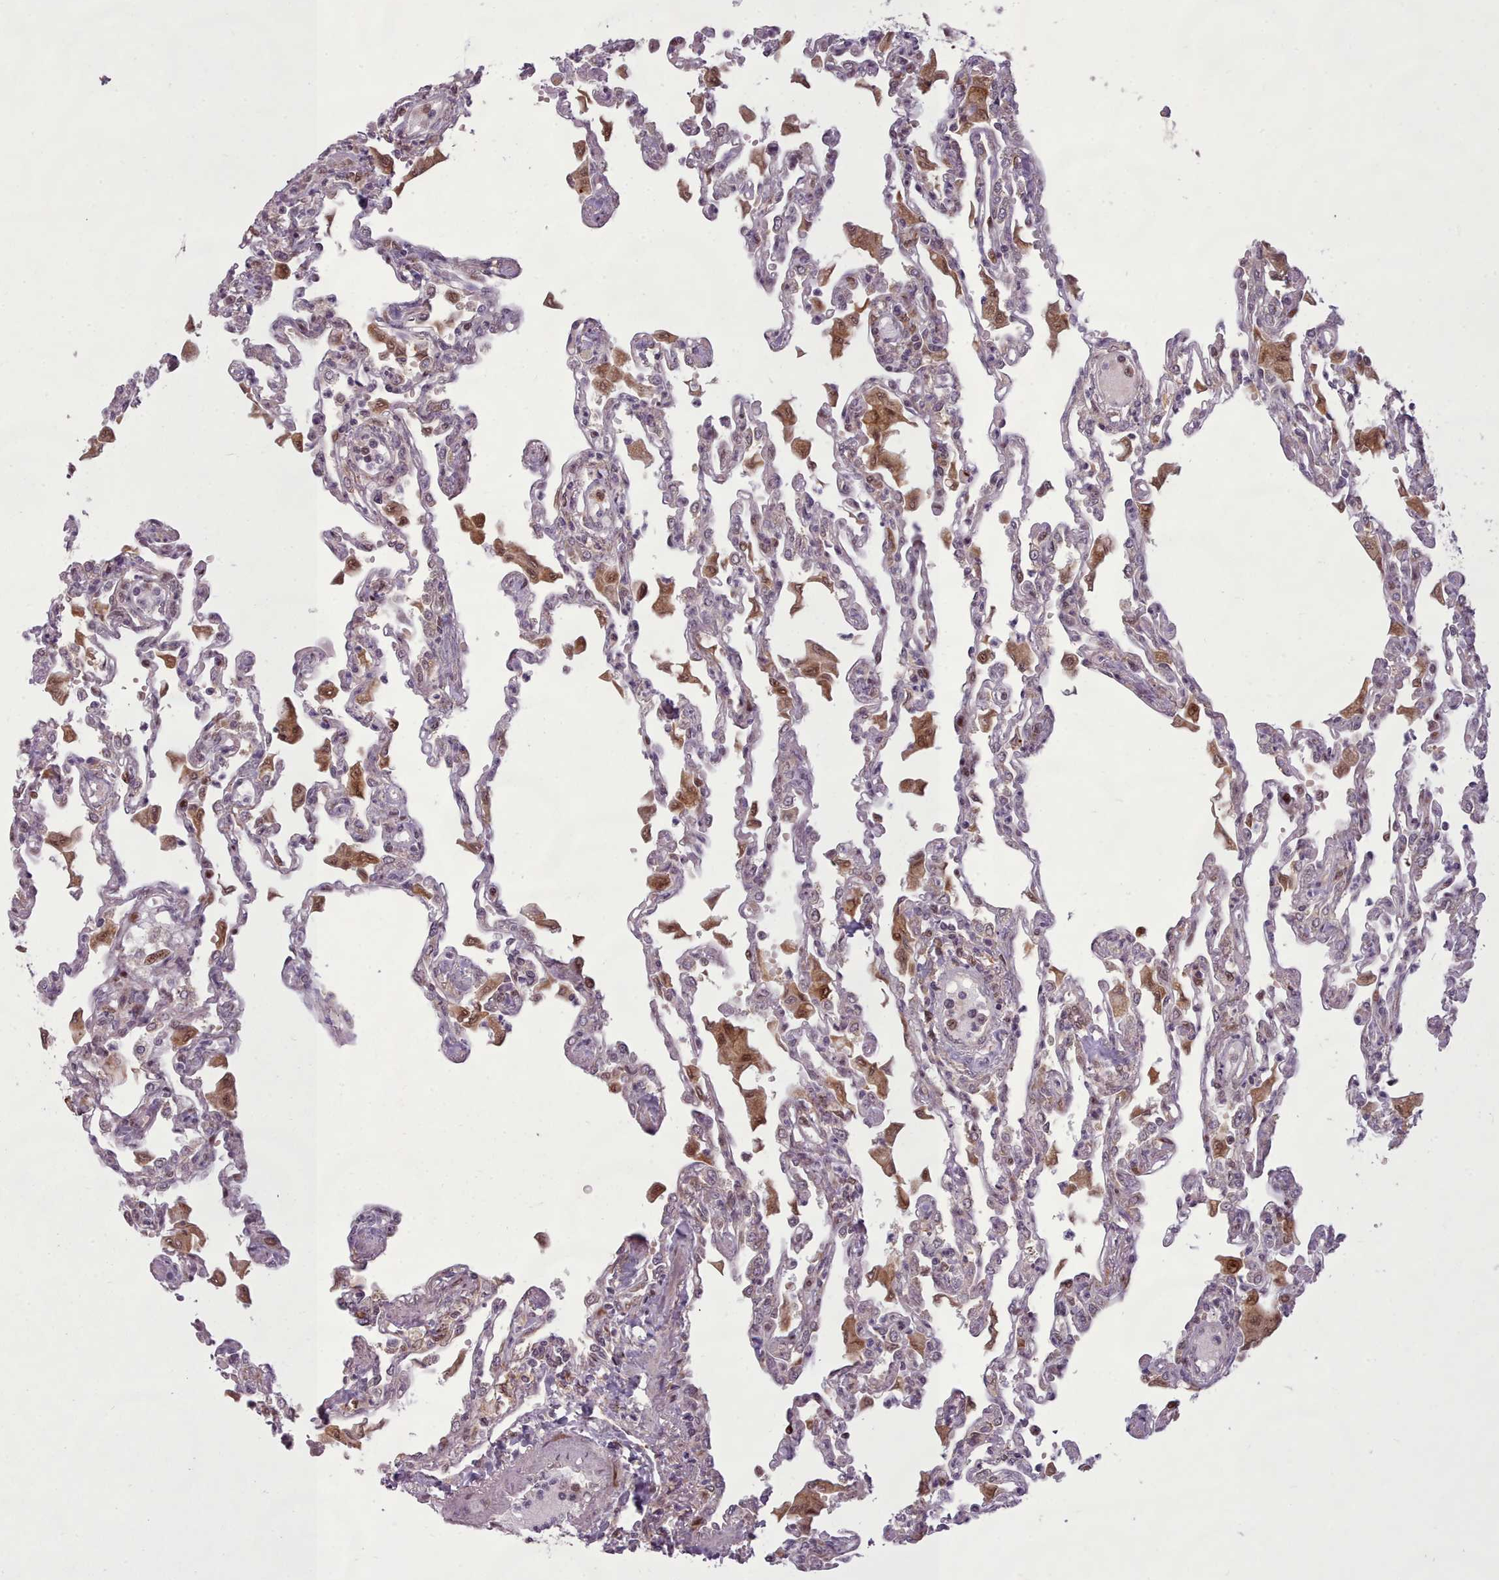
{"staining": {"intensity": "negative", "quantity": "none", "location": "none"}, "tissue": "lung", "cell_type": "Alveolar cells", "image_type": "normal", "snomed": [{"axis": "morphology", "description": "Normal tissue, NOS"}, {"axis": "topography", "description": "Bronchus"}, {"axis": "topography", "description": "Lung"}], "caption": "High power microscopy image of an immunohistochemistry (IHC) micrograph of benign lung, revealing no significant staining in alveolar cells. (Brightfield microscopy of DAB immunohistochemistry at high magnification).", "gene": "LGALS9B", "patient": {"sex": "female", "age": 49}}